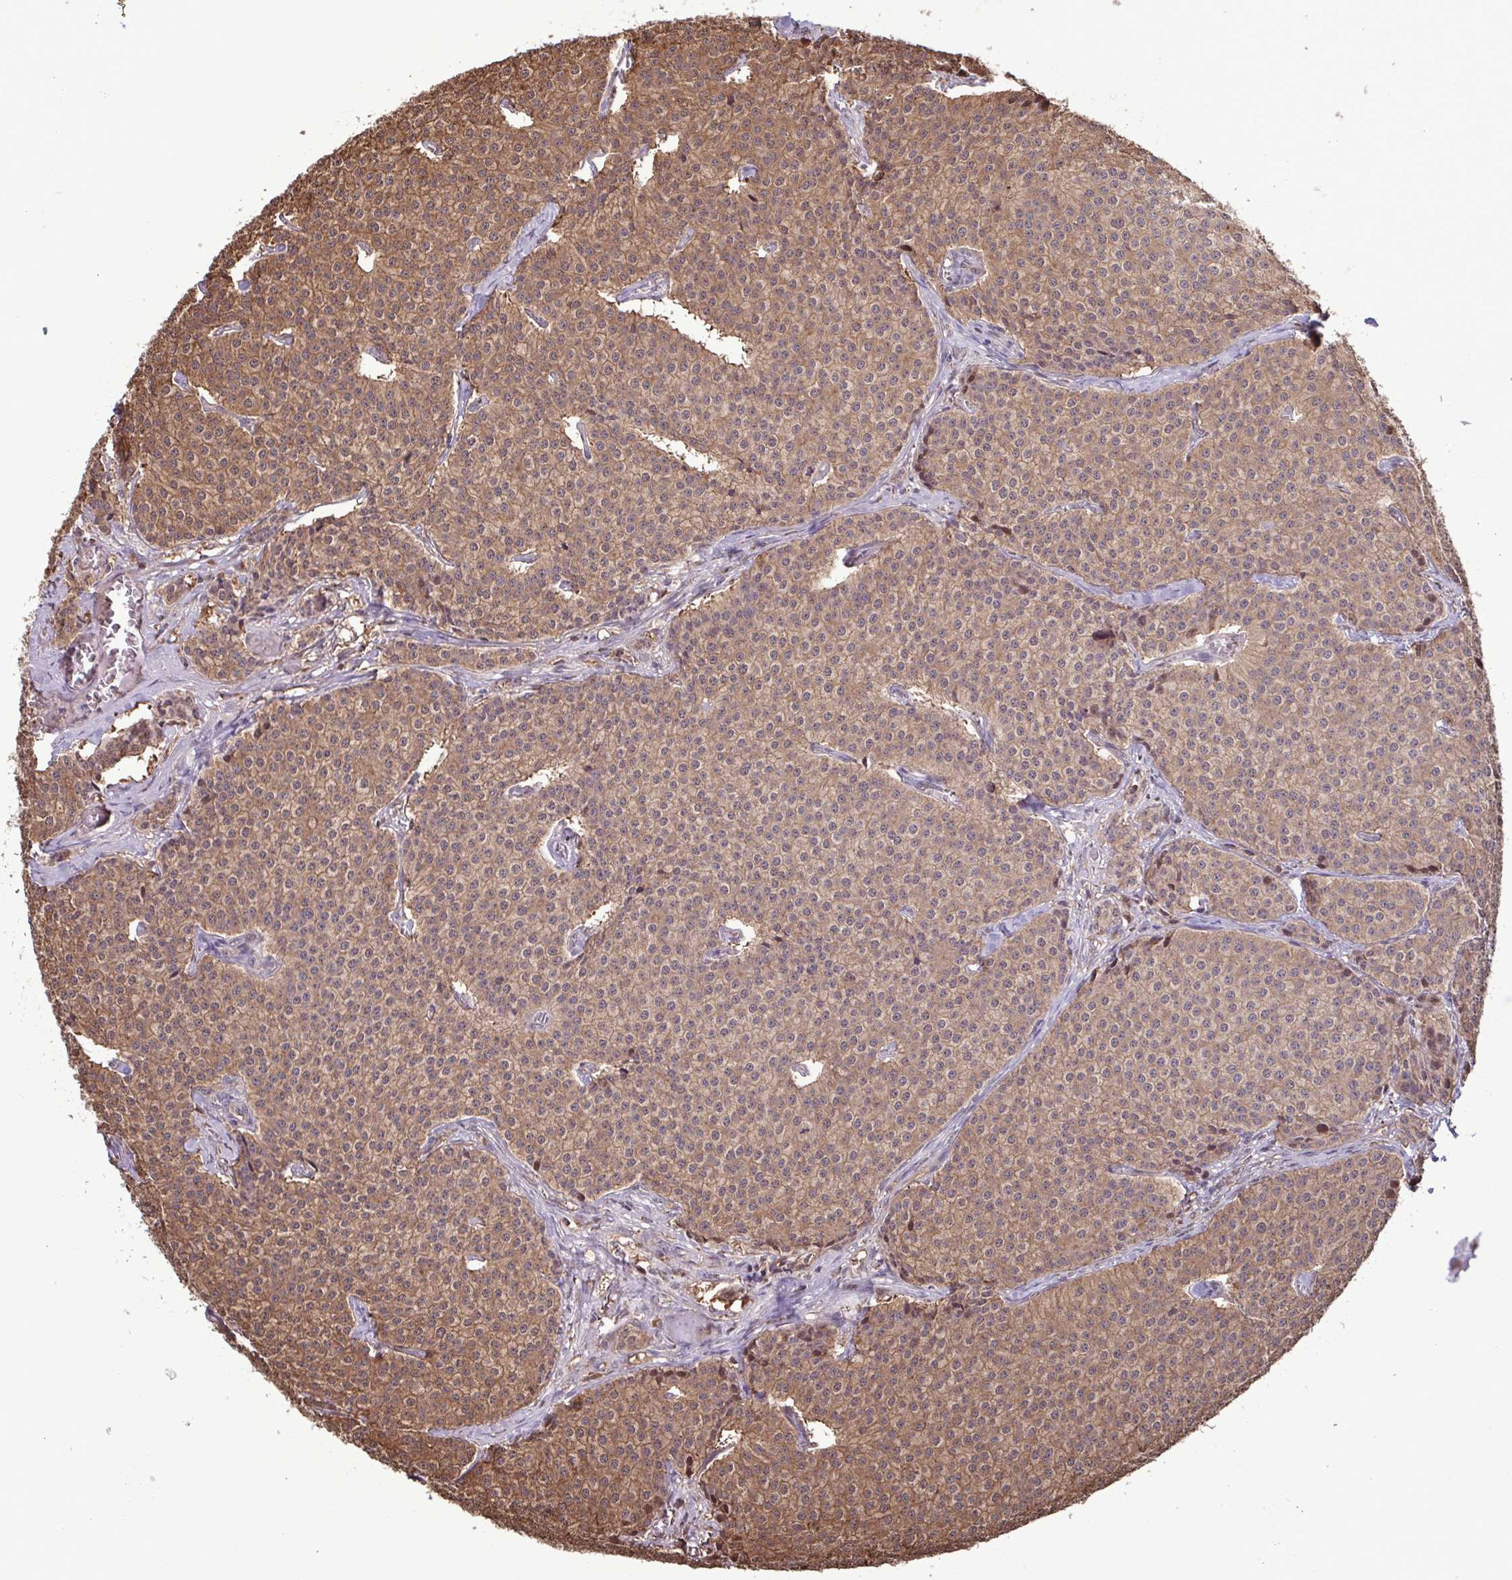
{"staining": {"intensity": "moderate", "quantity": ">75%", "location": "cytoplasmic/membranous"}, "tissue": "carcinoid", "cell_type": "Tumor cells", "image_type": "cancer", "snomed": [{"axis": "morphology", "description": "Carcinoid, malignant, NOS"}, {"axis": "topography", "description": "Small intestine"}], "caption": "The histopathology image reveals a brown stain indicating the presence of a protein in the cytoplasmic/membranous of tumor cells in carcinoid (malignant).", "gene": "SEC63", "patient": {"sex": "female", "age": 64}}